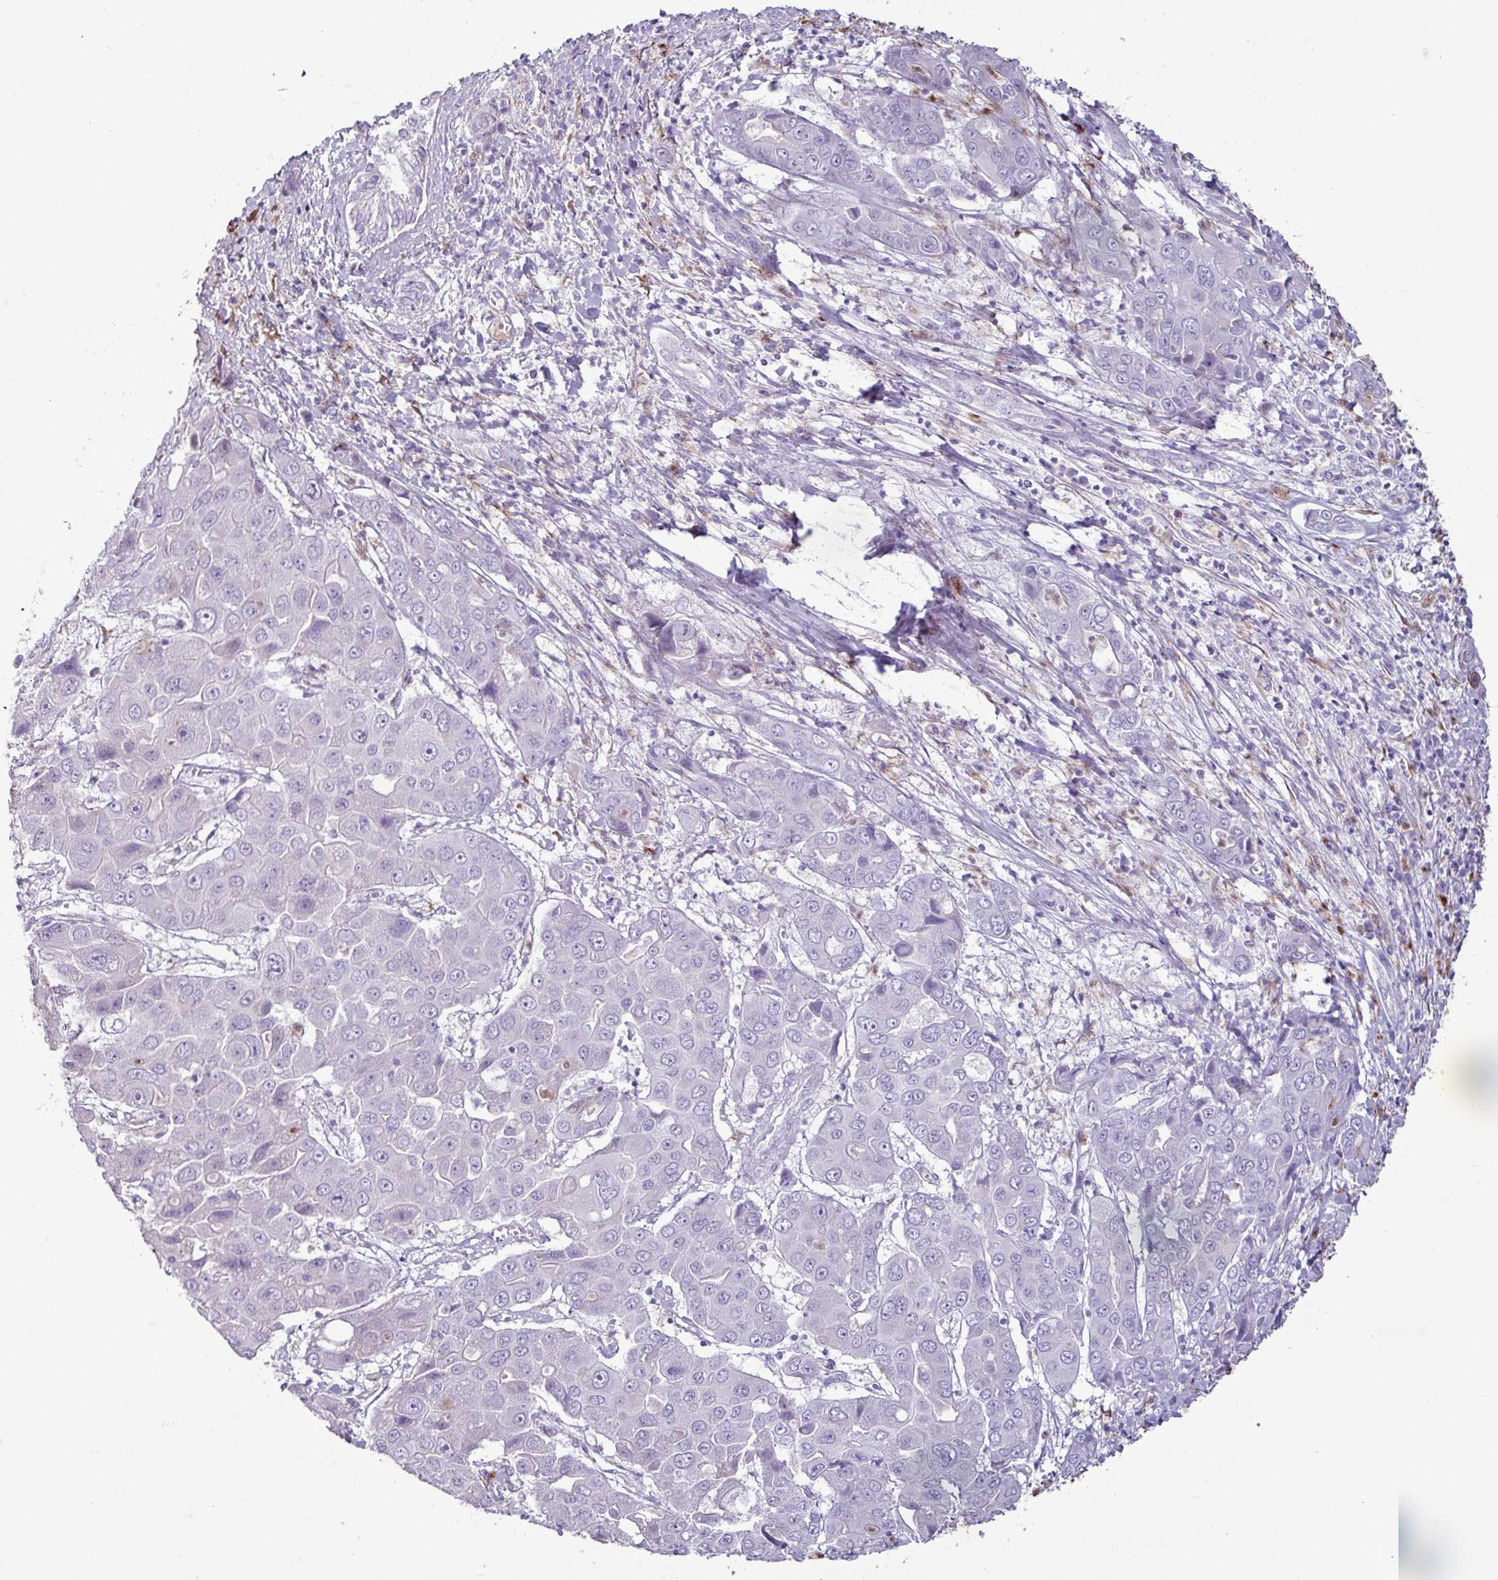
{"staining": {"intensity": "negative", "quantity": "none", "location": "none"}, "tissue": "liver cancer", "cell_type": "Tumor cells", "image_type": "cancer", "snomed": [{"axis": "morphology", "description": "Cholangiocarcinoma"}, {"axis": "topography", "description": "Liver"}], "caption": "IHC of human liver cholangiocarcinoma shows no positivity in tumor cells. (DAB immunohistochemistry (IHC) with hematoxylin counter stain).", "gene": "PPP1R35", "patient": {"sex": "male", "age": 67}}